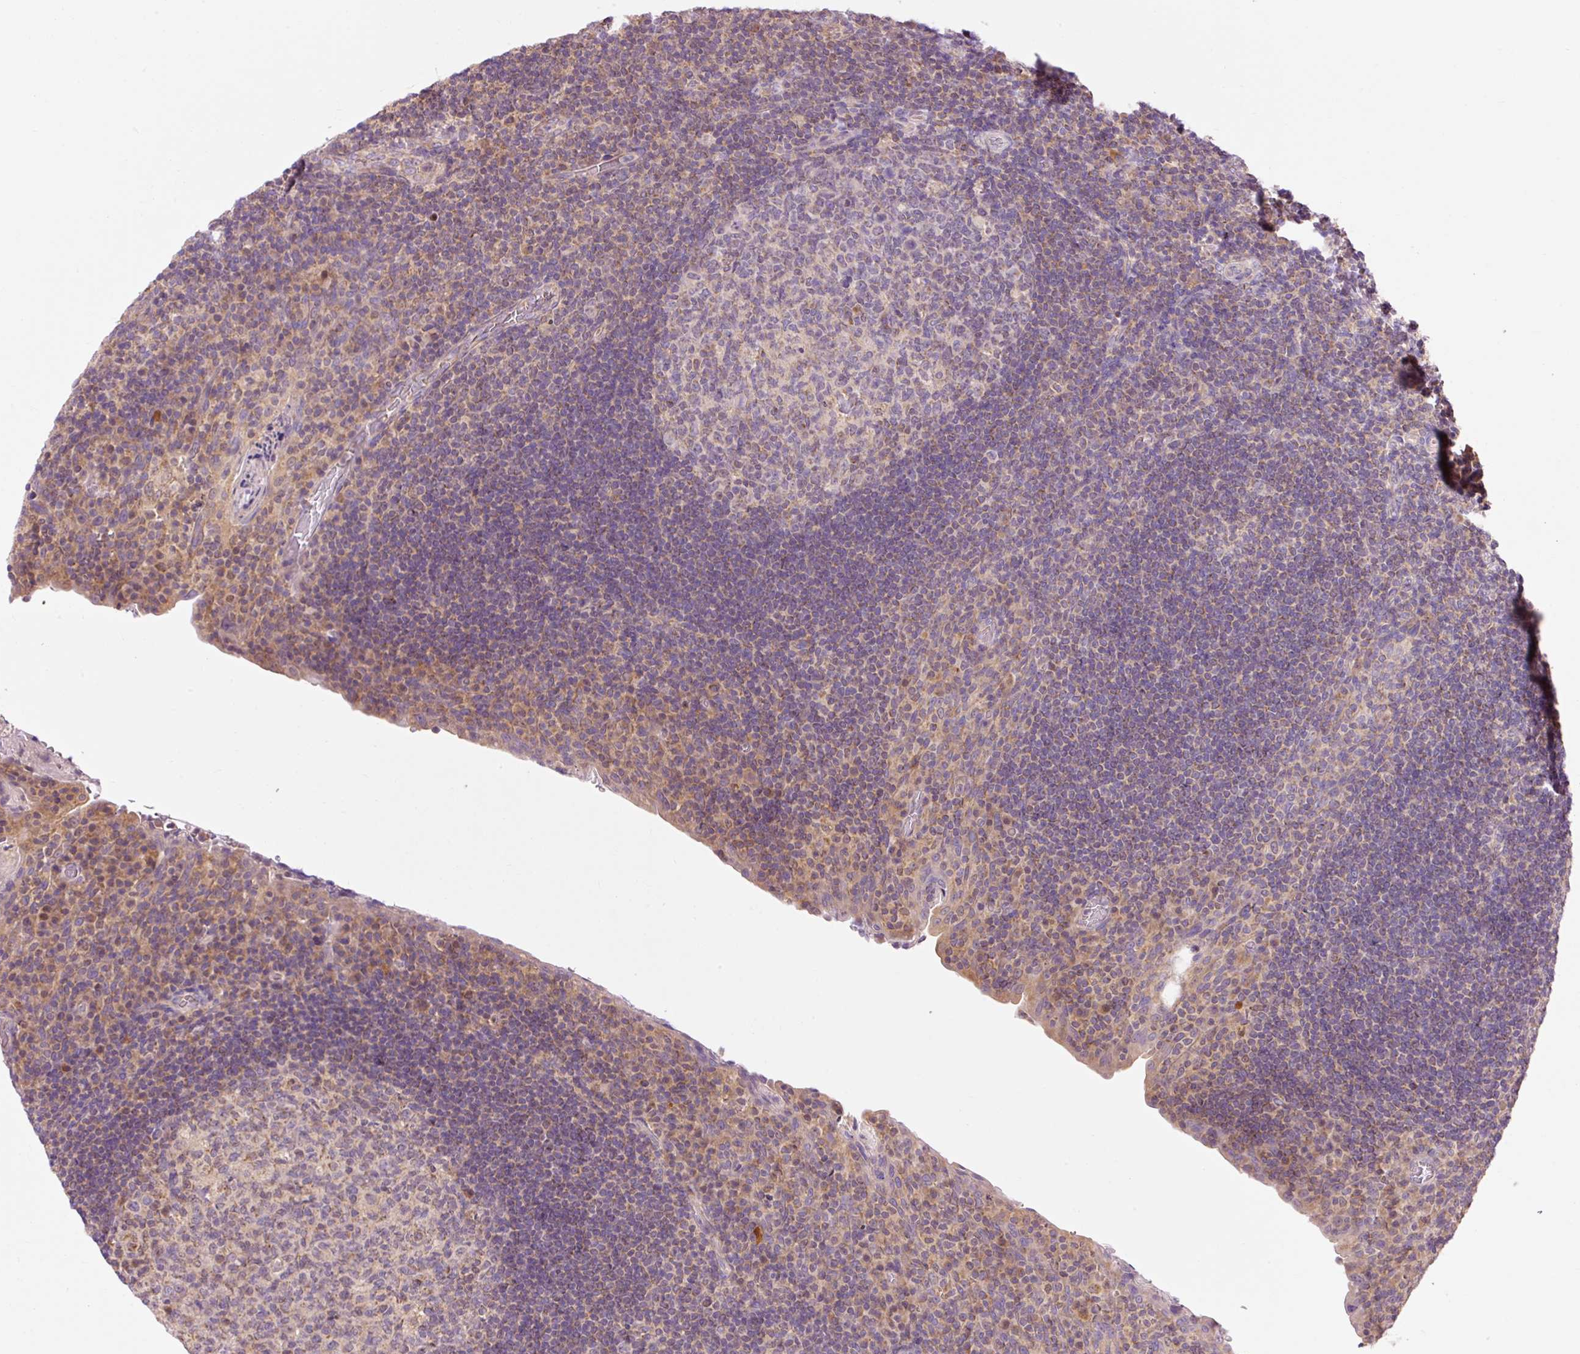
{"staining": {"intensity": "weak", "quantity": "25%-75%", "location": "cytoplasmic/membranous"}, "tissue": "tonsil", "cell_type": "Germinal center cells", "image_type": "normal", "snomed": [{"axis": "morphology", "description": "Normal tissue, NOS"}, {"axis": "topography", "description": "Tonsil"}], "caption": "Approximately 25%-75% of germinal center cells in unremarkable tonsil exhibit weak cytoplasmic/membranous protein expression as visualized by brown immunohistochemical staining.", "gene": "IMMT", "patient": {"sex": "male", "age": 17}}